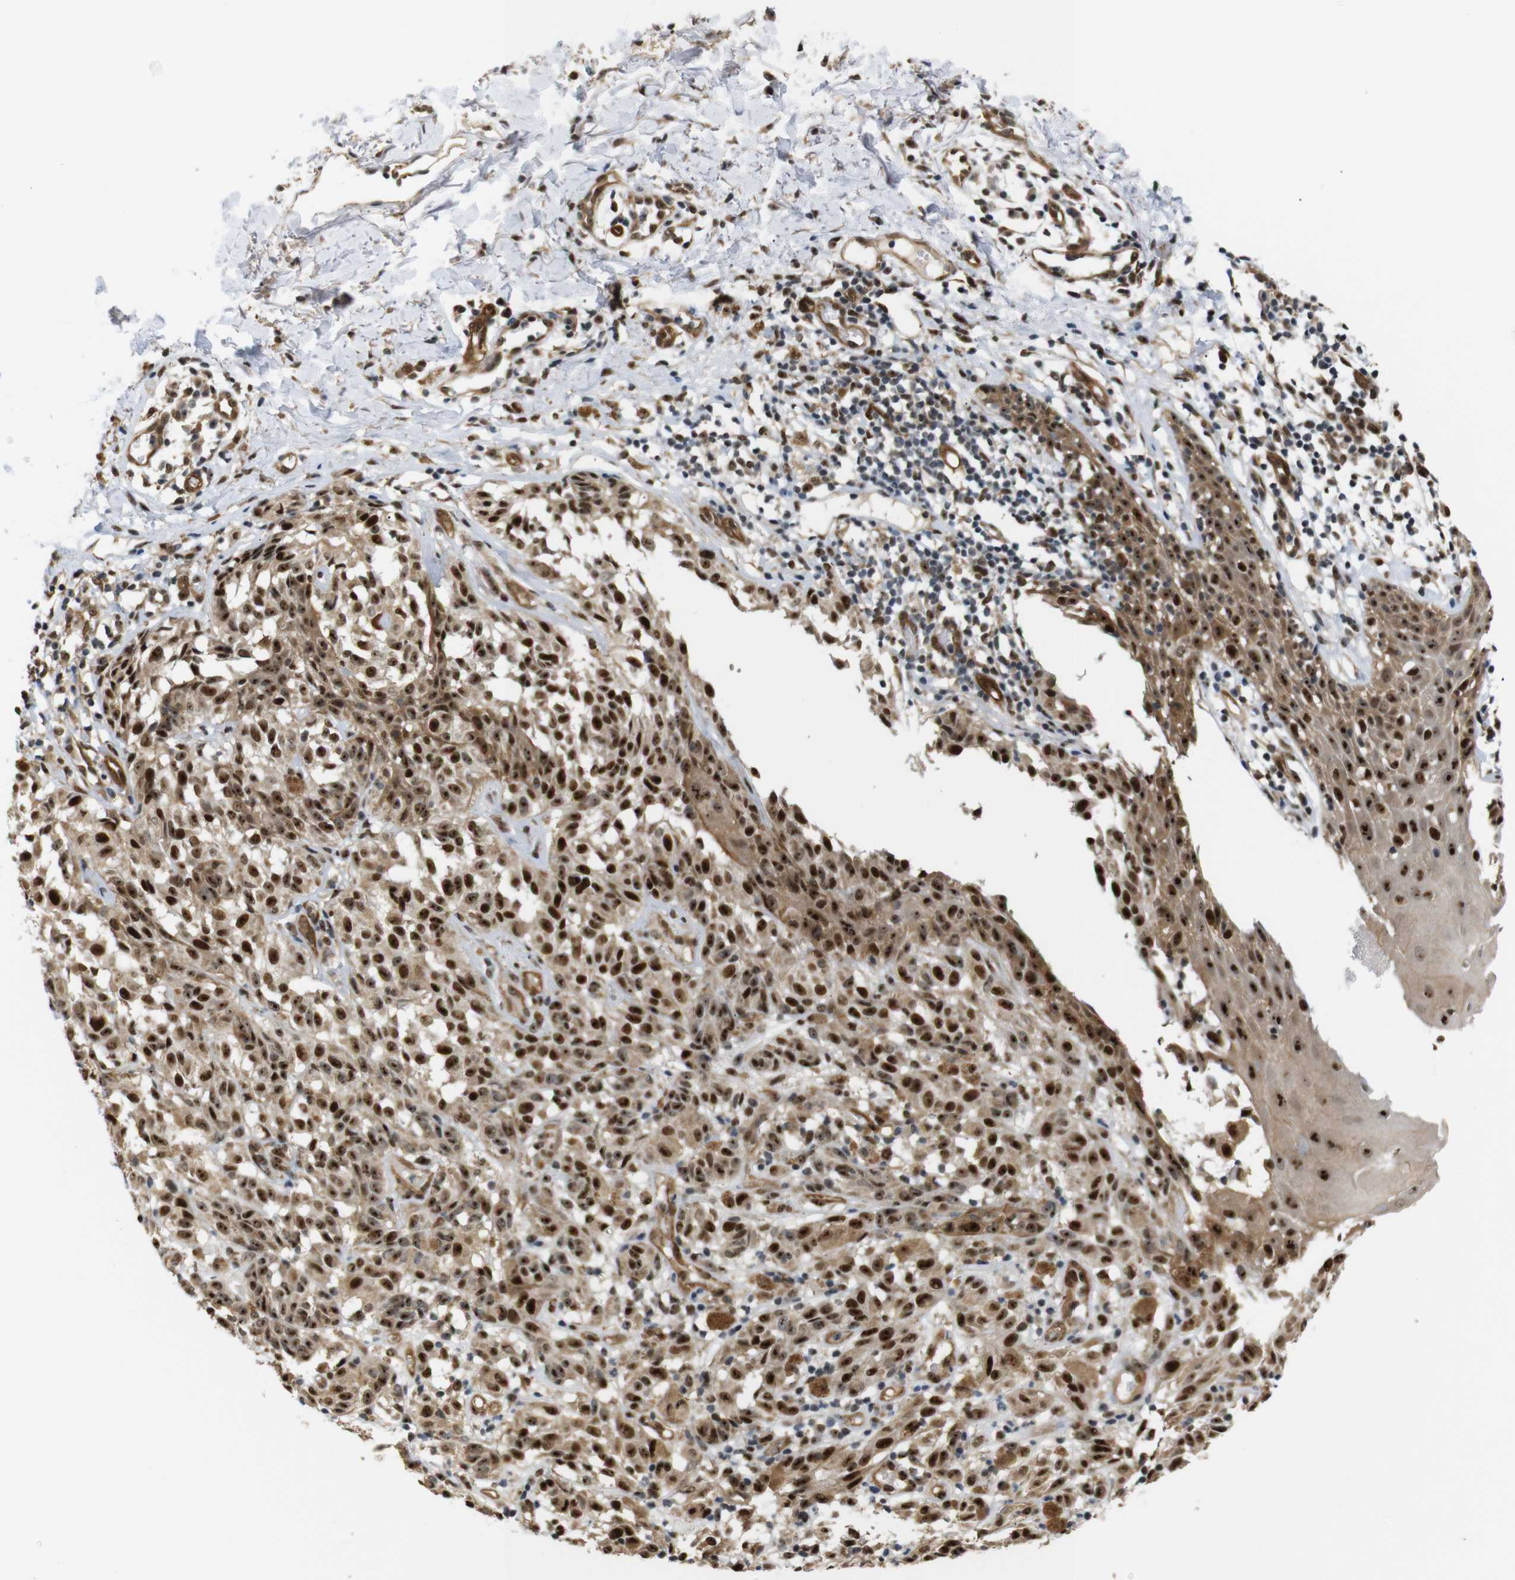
{"staining": {"intensity": "strong", "quantity": ">75%", "location": "nuclear"}, "tissue": "melanoma", "cell_type": "Tumor cells", "image_type": "cancer", "snomed": [{"axis": "morphology", "description": "Malignant melanoma, NOS"}, {"axis": "topography", "description": "Skin"}], "caption": "A high-resolution histopathology image shows immunohistochemistry (IHC) staining of melanoma, which exhibits strong nuclear staining in about >75% of tumor cells.", "gene": "PARN", "patient": {"sex": "female", "age": 46}}